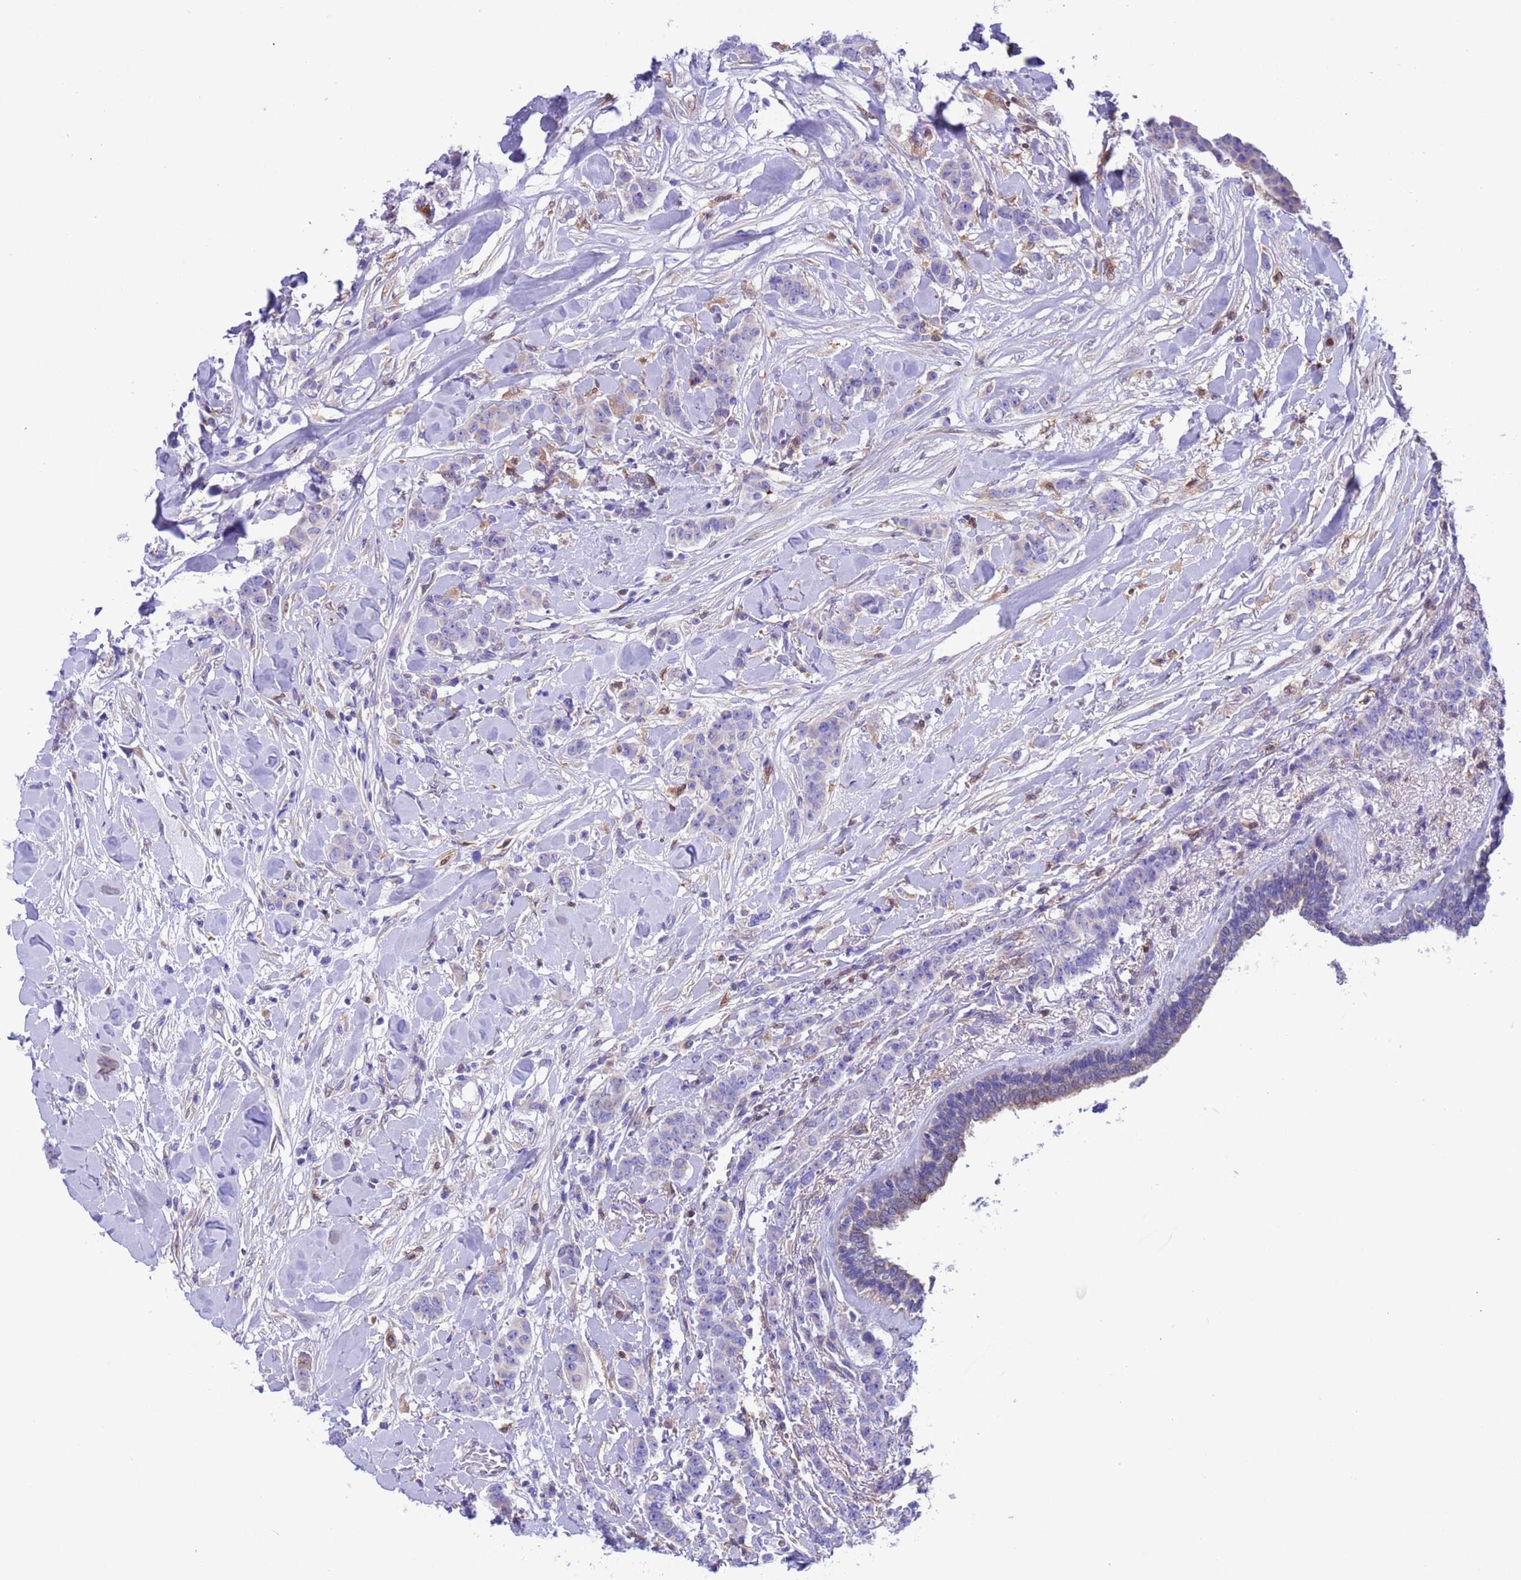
{"staining": {"intensity": "negative", "quantity": "none", "location": "none"}, "tissue": "breast cancer", "cell_type": "Tumor cells", "image_type": "cancer", "snomed": [{"axis": "morphology", "description": "Duct carcinoma"}, {"axis": "topography", "description": "Breast"}], "caption": "Tumor cells show no significant staining in breast intraductal carcinoma. (Immunohistochemistry (ihc), brightfield microscopy, high magnification).", "gene": "C6orf47", "patient": {"sex": "female", "age": 40}}